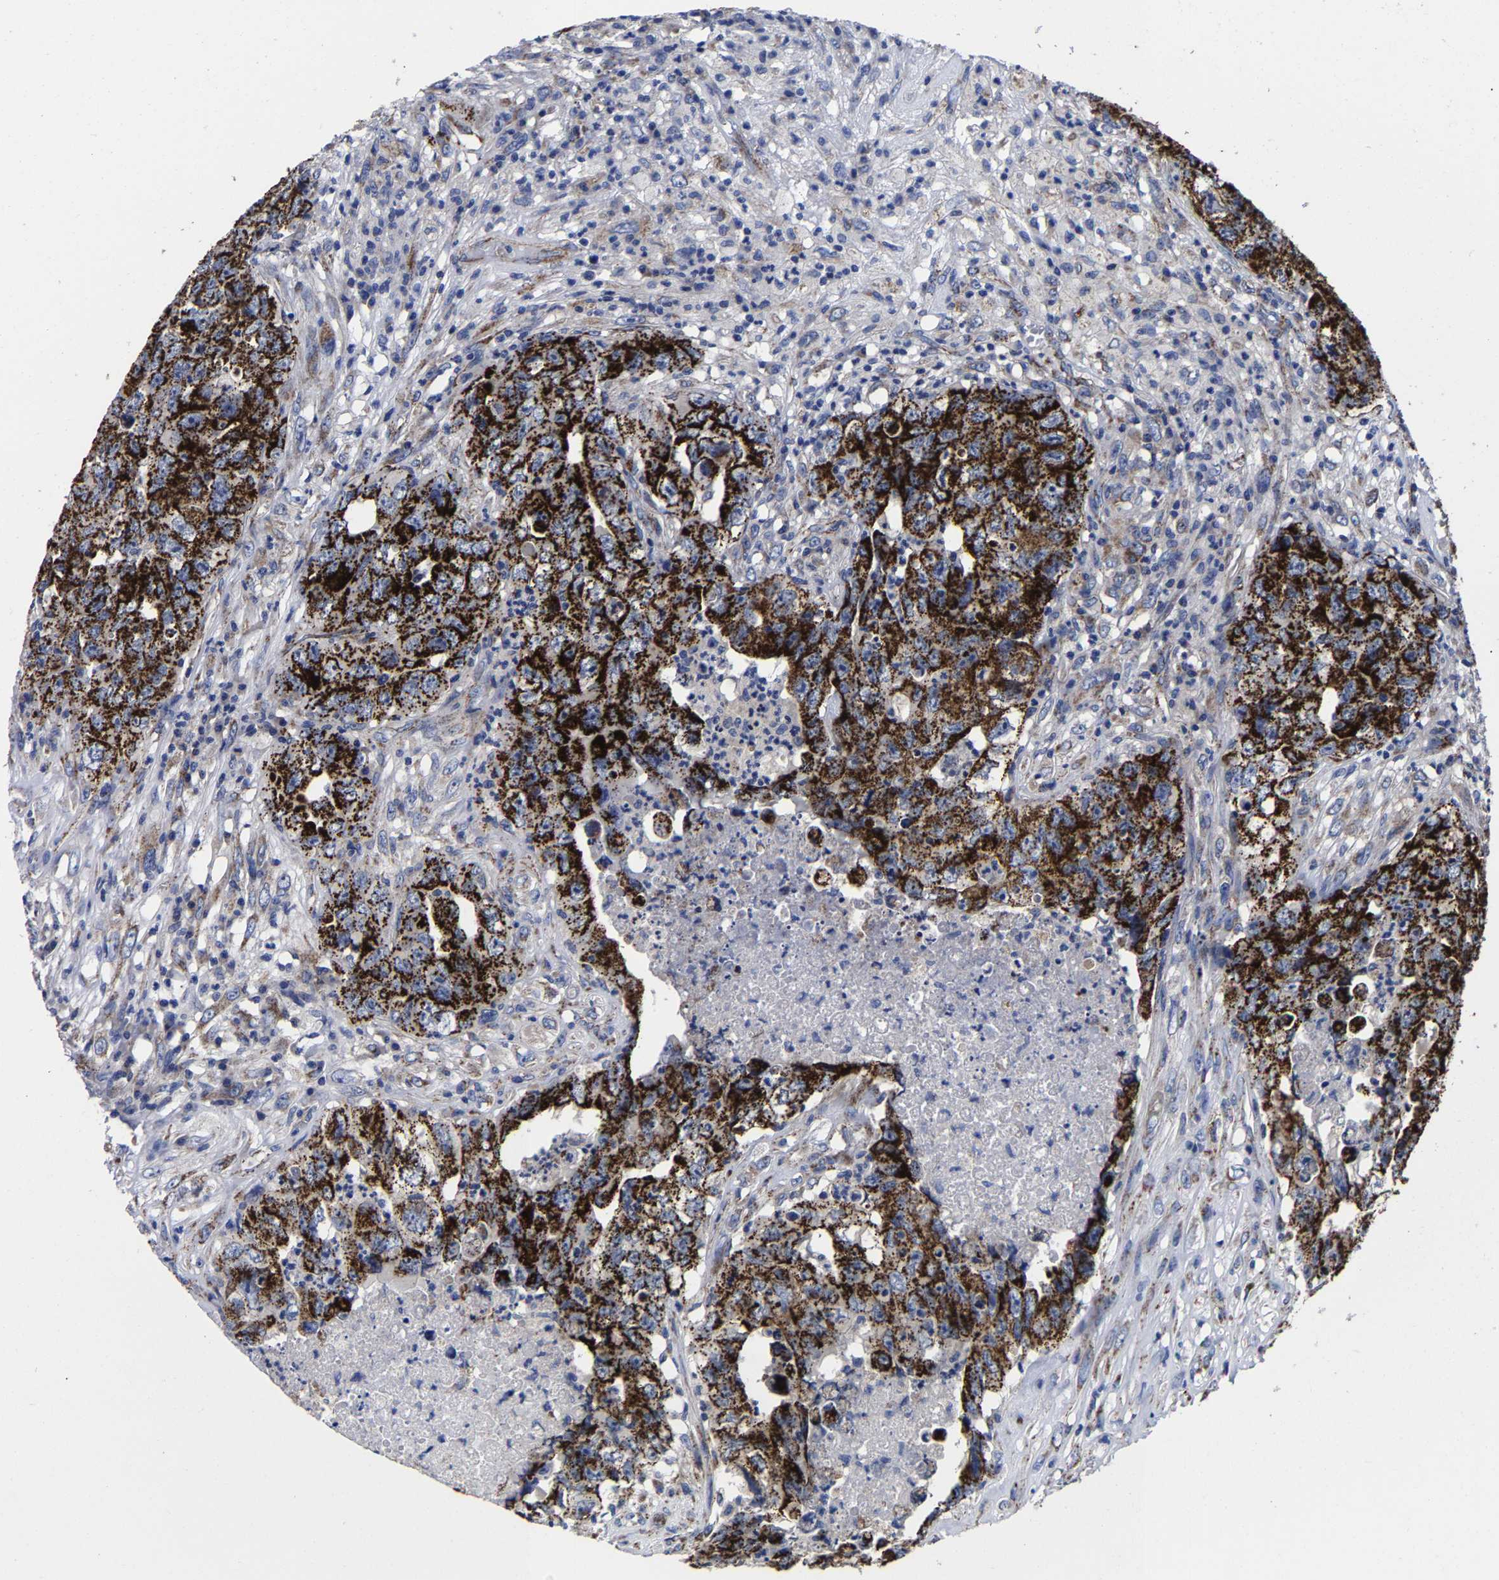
{"staining": {"intensity": "strong", "quantity": ">75%", "location": "cytoplasmic/membranous"}, "tissue": "testis cancer", "cell_type": "Tumor cells", "image_type": "cancer", "snomed": [{"axis": "morphology", "description": "Carcinoma, Embryonal, NOS"}, {"axis": "topography", "description": "Testis"}], "caption": "Human testis cancer (embryonal carcinoma) stained with a protein marker shows strong staining in tumor cells.", "gene": "AASS", "patient": {"sex": "male", "age": 32}}